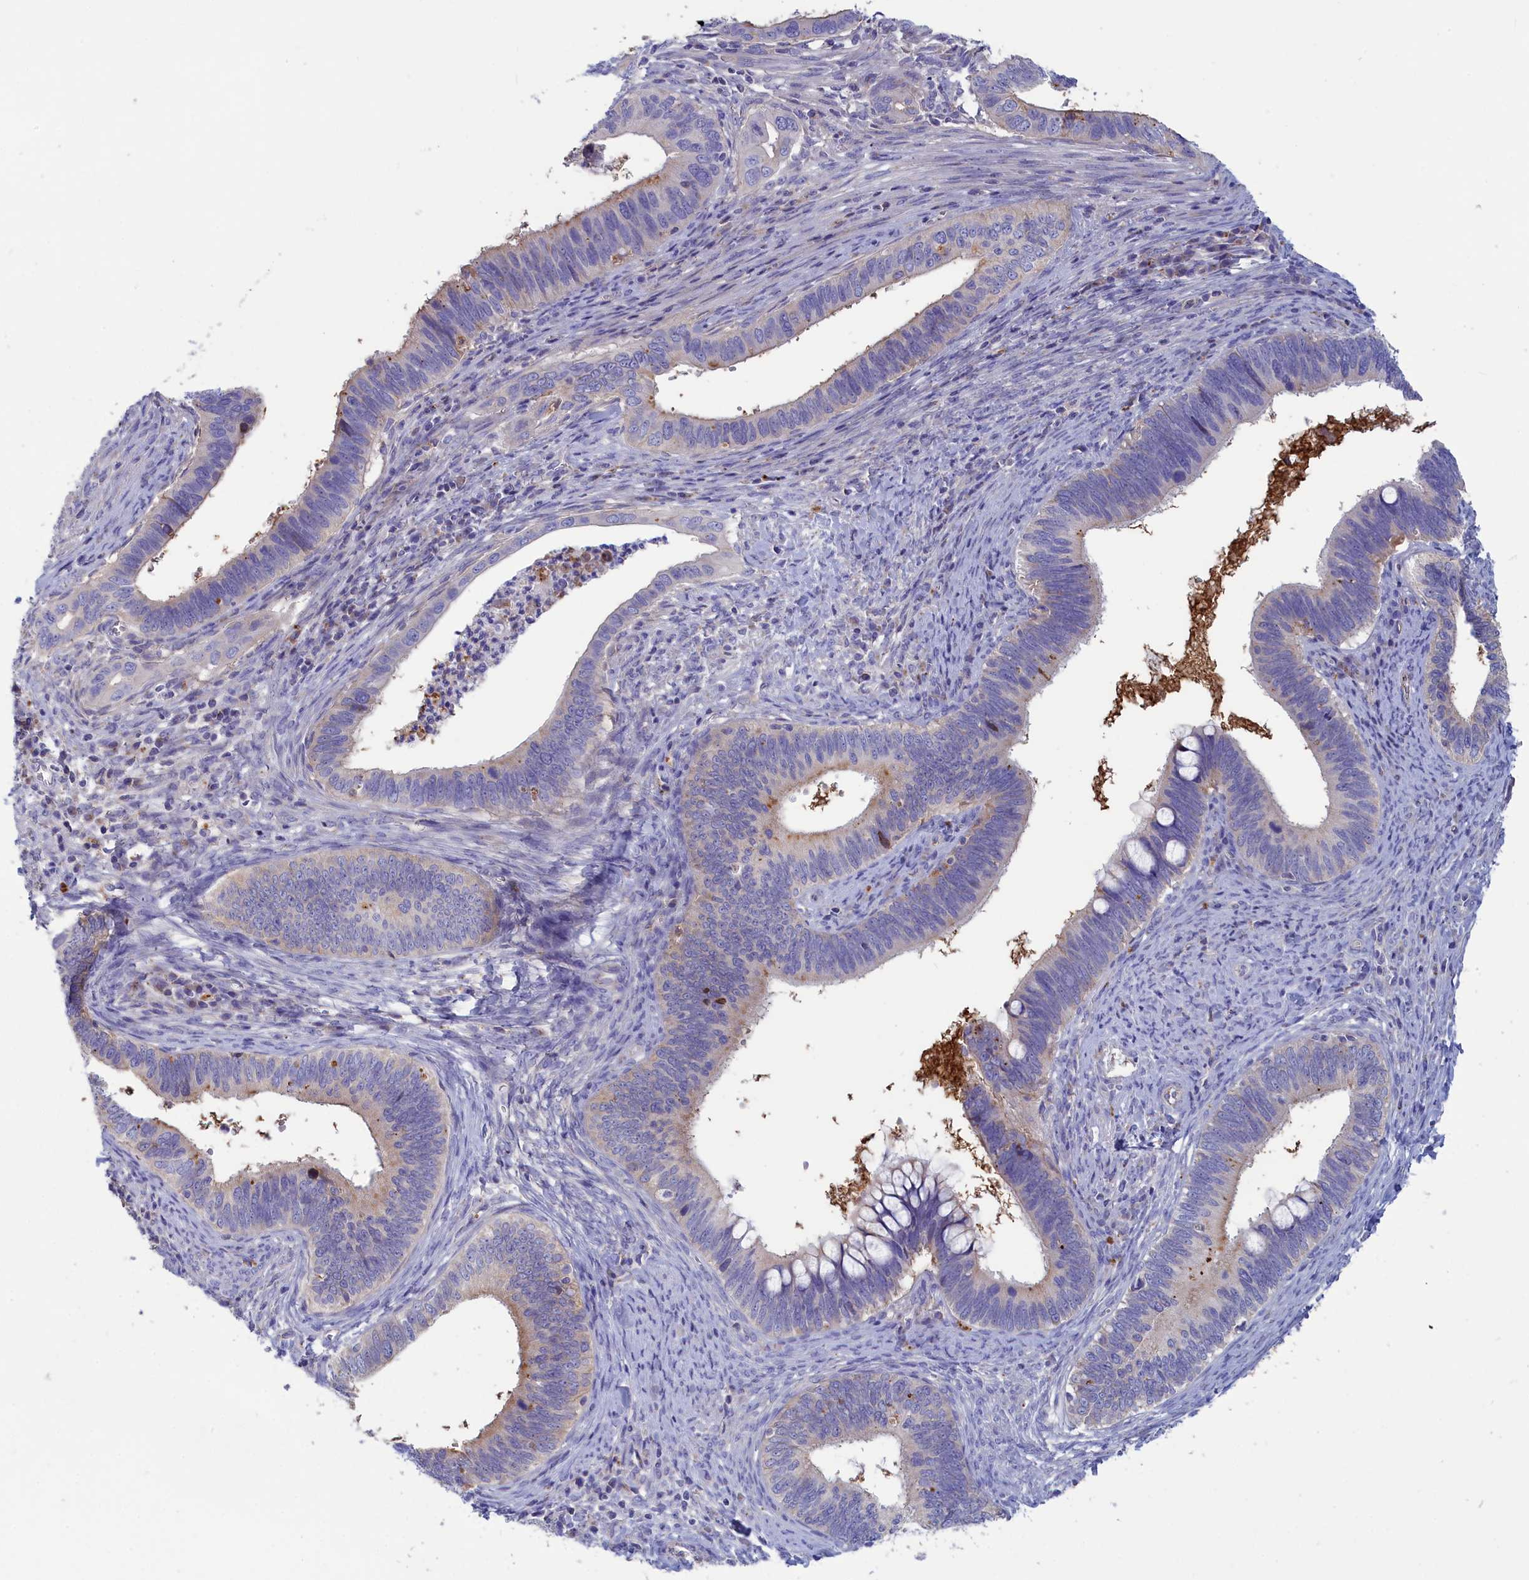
{"staining": {"intensity": "negative", "quantity": "none", "location": "none"}, "tissue": "cervical cancer", "cell_type": "Tumor cells", "image_type": "cancer", "snomed": [{"axis": "morphology", "description": "Adenocarcinoma, NOS"}, {"axis": "topography", "description": "Cervix"}], "caption": "IHC micrograph of neoplastic tissue: human adenocarcinoma (cervical) stained with DAB (3,3'-diaminobenzidine) shows no significant protein expression in tumor cells.", "gene": "WDR6", "patient": {"sex": "female", "age": 42}}